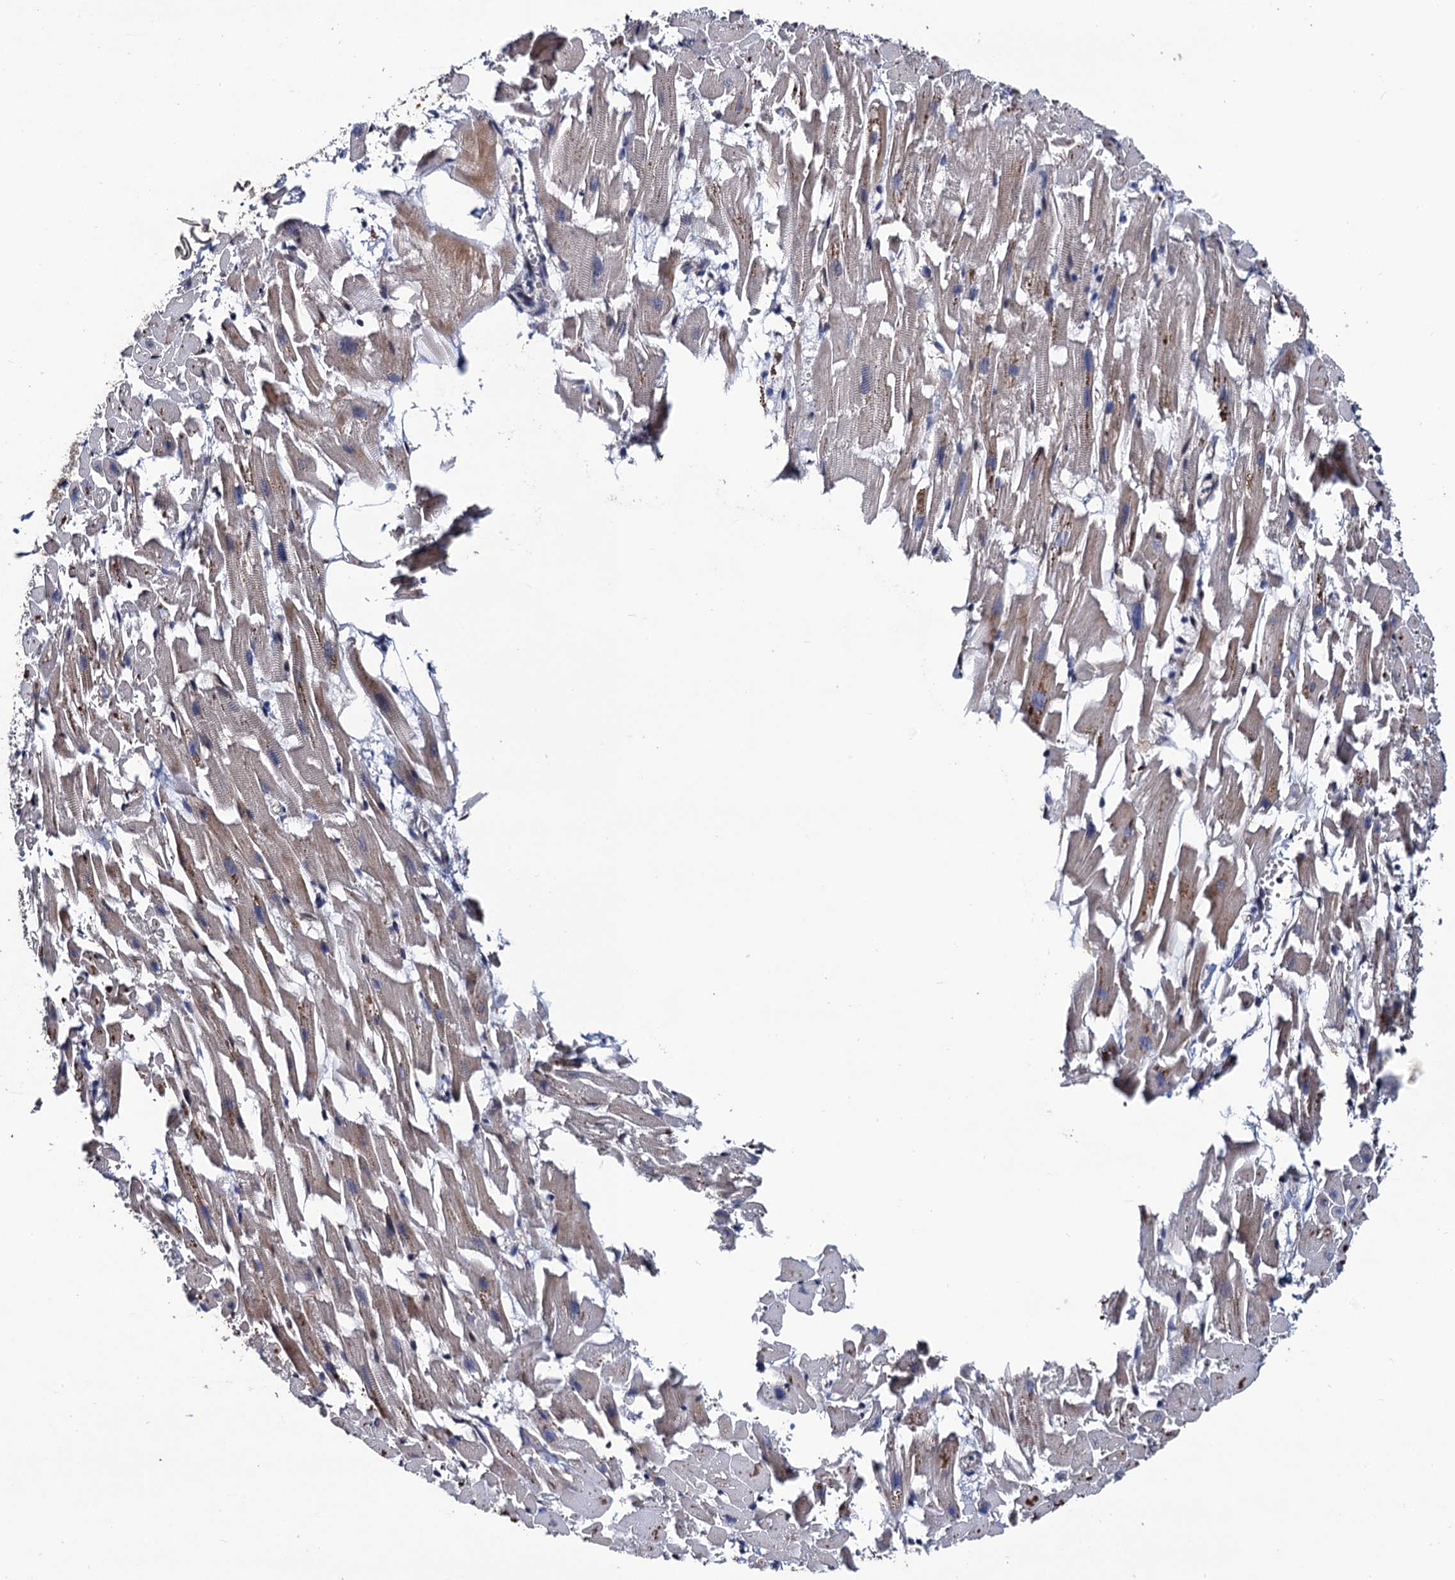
{"staining": {"intensity": "moderate", "quantity": "<25%", "location": "cytoplasmic/membranous,nuclear"}, "tissue": "heart muscle", "cell_type": "Cardiomyocytes", "image_type": "normal", "snomed": [{"axis": "morphology", "description": "Normal tissue, NOS"}, {"axis": "topography", "description": "Heart"}], "caption": "Immunohistochemistry (IHC) of normal heart muscle exhibits low levels of moderate cytoplasmic/membranous,nuclear positivity in approximately <25% of cardiomyocytes.", "gene": "LRRC63", "patient": {"sex": "female", "age": 64}}